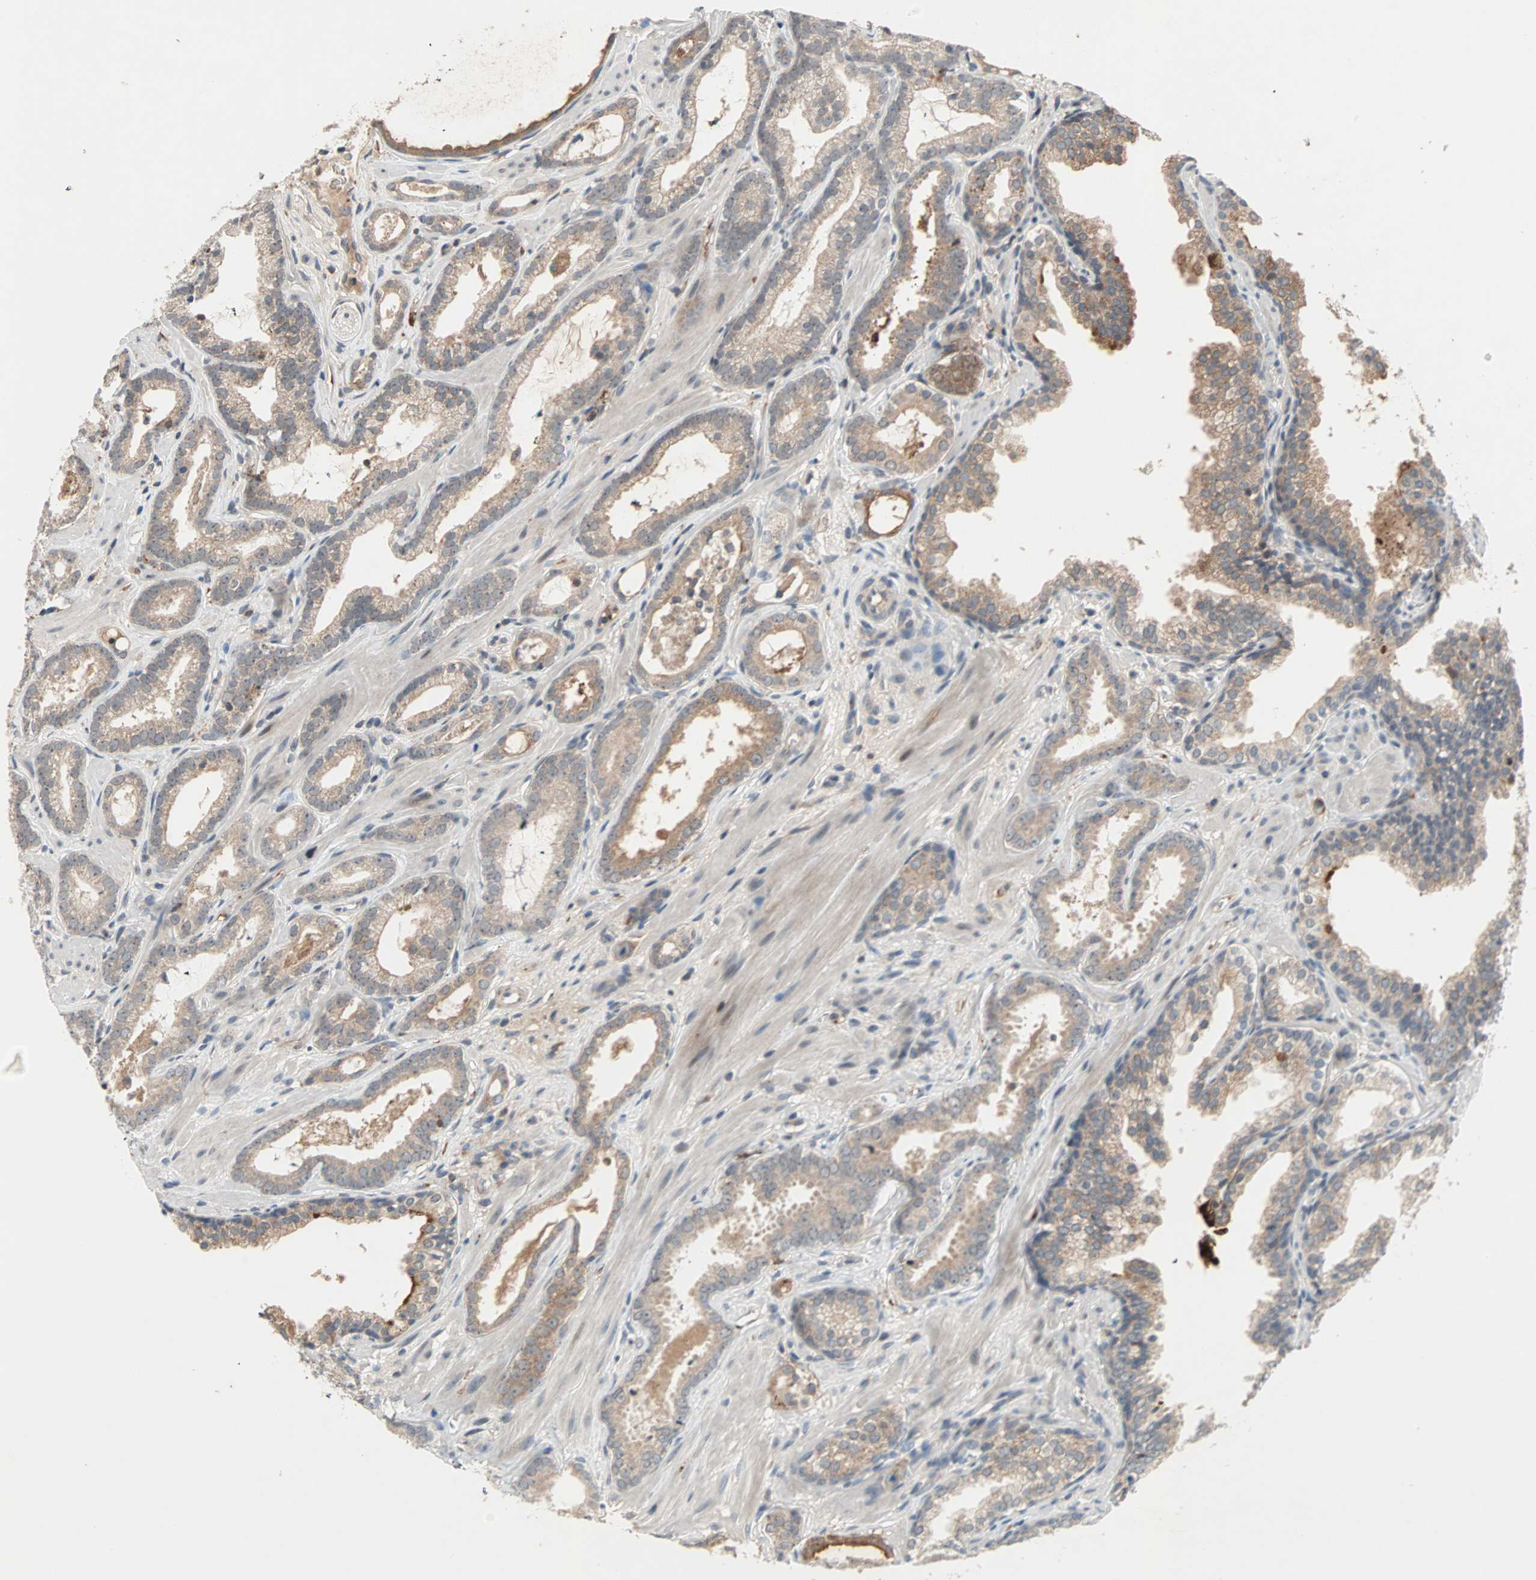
{"staining": {"intensity": "weak", "quantity": "25%-75%", "location": "cytoplasmic/membranous"}, "tissue": "prostate cancer", "cell_type": "Tumor cells", "image_type": "cancer", "snomed": [{"axis": "morphology", "description": "Adenocarcinoma, Low grade"}, {"axis": "topography", "description": "Prostate"}], "caption": "The photomicrograph demonstrates immunohistochemical staining of prostate low-grade adenocarcinoma. There is weak cytoplasmic/membranous expression is present in approximately 25%-75% of tumor cells.", "gene": "PROS1", "patient": {"sex": "male", "age": 57}}